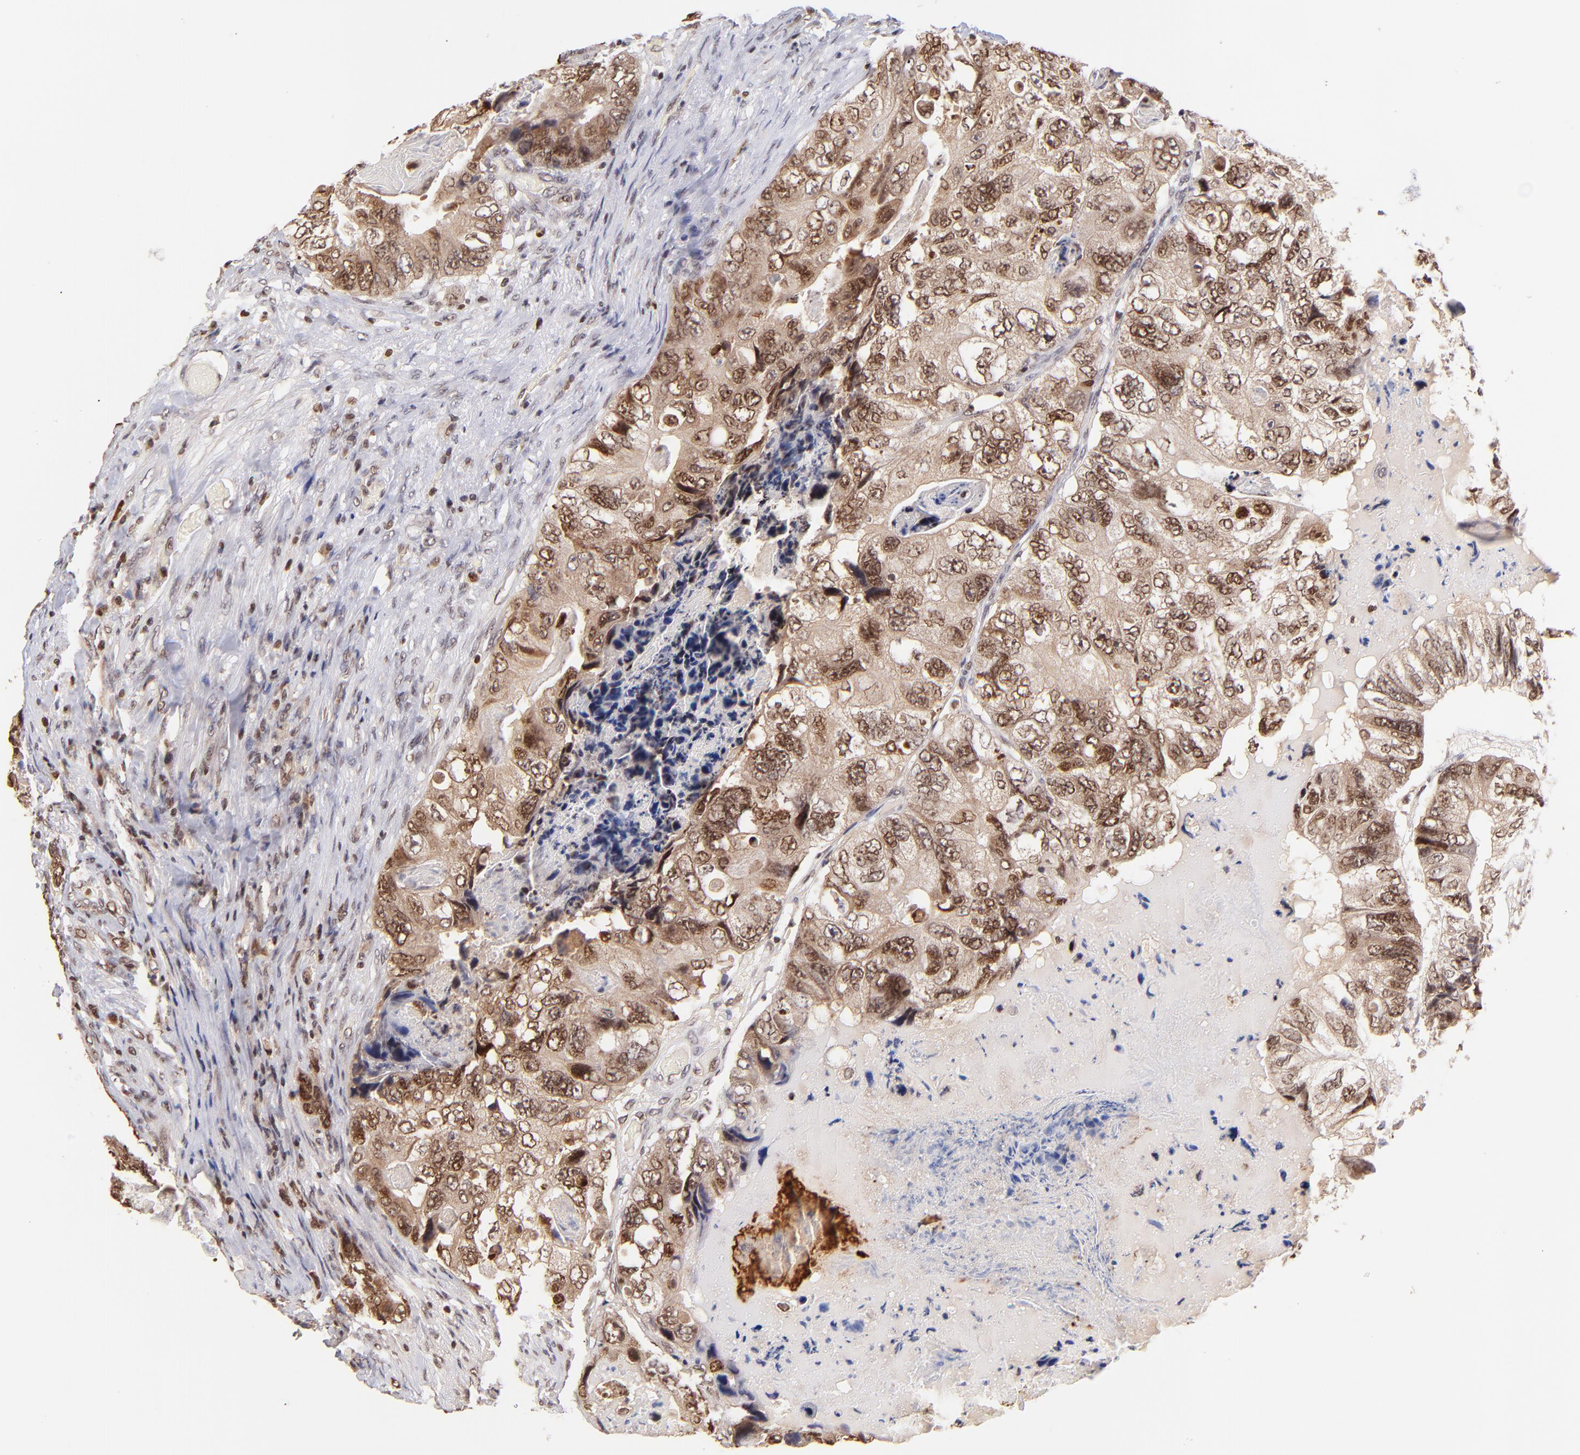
{"staining": {"intensity": "strong", "quantity": ">75%", "location": "cytoplasmic/membranous,nuclear"}, "tissue": "colorectal cancer", "cell_type": "Tumor cells", "image_type": "cancer", "snomed": [{"axis": "morphology", "description": "Adenocarcinoma, NOS"}, {"axis": "topography", "description": "Rectum"}], "caption": "Human colorectal cancer (adenocarcinoma) stained for a protein (brown) exhibits strong cytoplasmic/membranous and nuclear positive expression in about >75% of tumor cells.", "gene": "WDR25", "patient": {"sex": "female", "age": 82}}